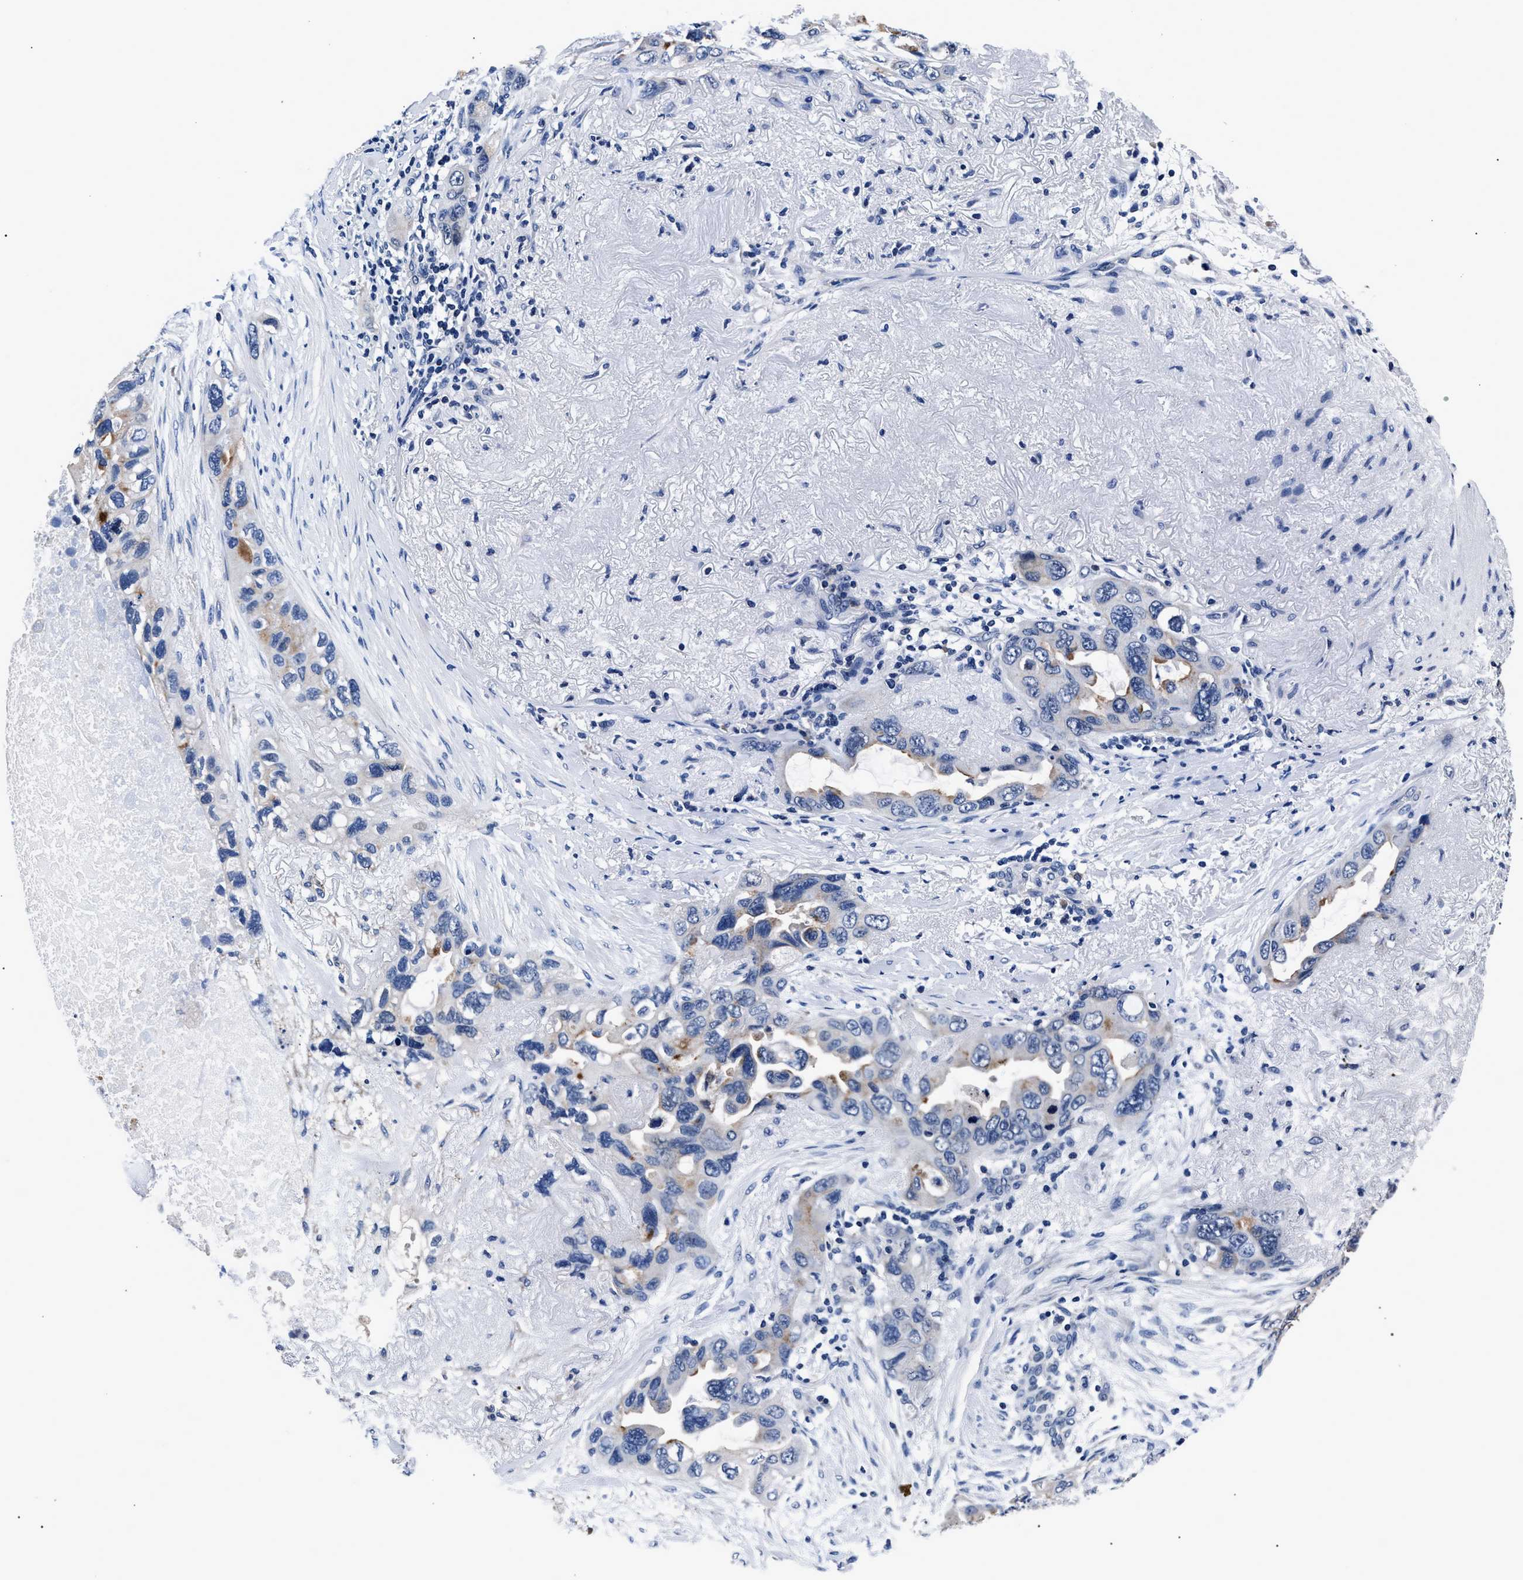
{"staining": {"intensity": "moderate", "quantity": "<25%", "location": "cytoplasmic/membranous"}, "tissue": "lung cancer", "cell_type": "Tumor cells", "image_type": "cancer", "snomed": [{"axis": "morphology", "description": "Squamous cell carcinoma, NOS"}, {"axis": "topography", "description": "Lung"}], "caption": "About <25% of tumor cells in lung squamous cell carcinoma exhibit moderate cytoplasmic/membranous protein positivity as visualized by brown immunohistochemical staining.", "gene": "PHF24", "patient": {"sex": "female", "age": 73}}